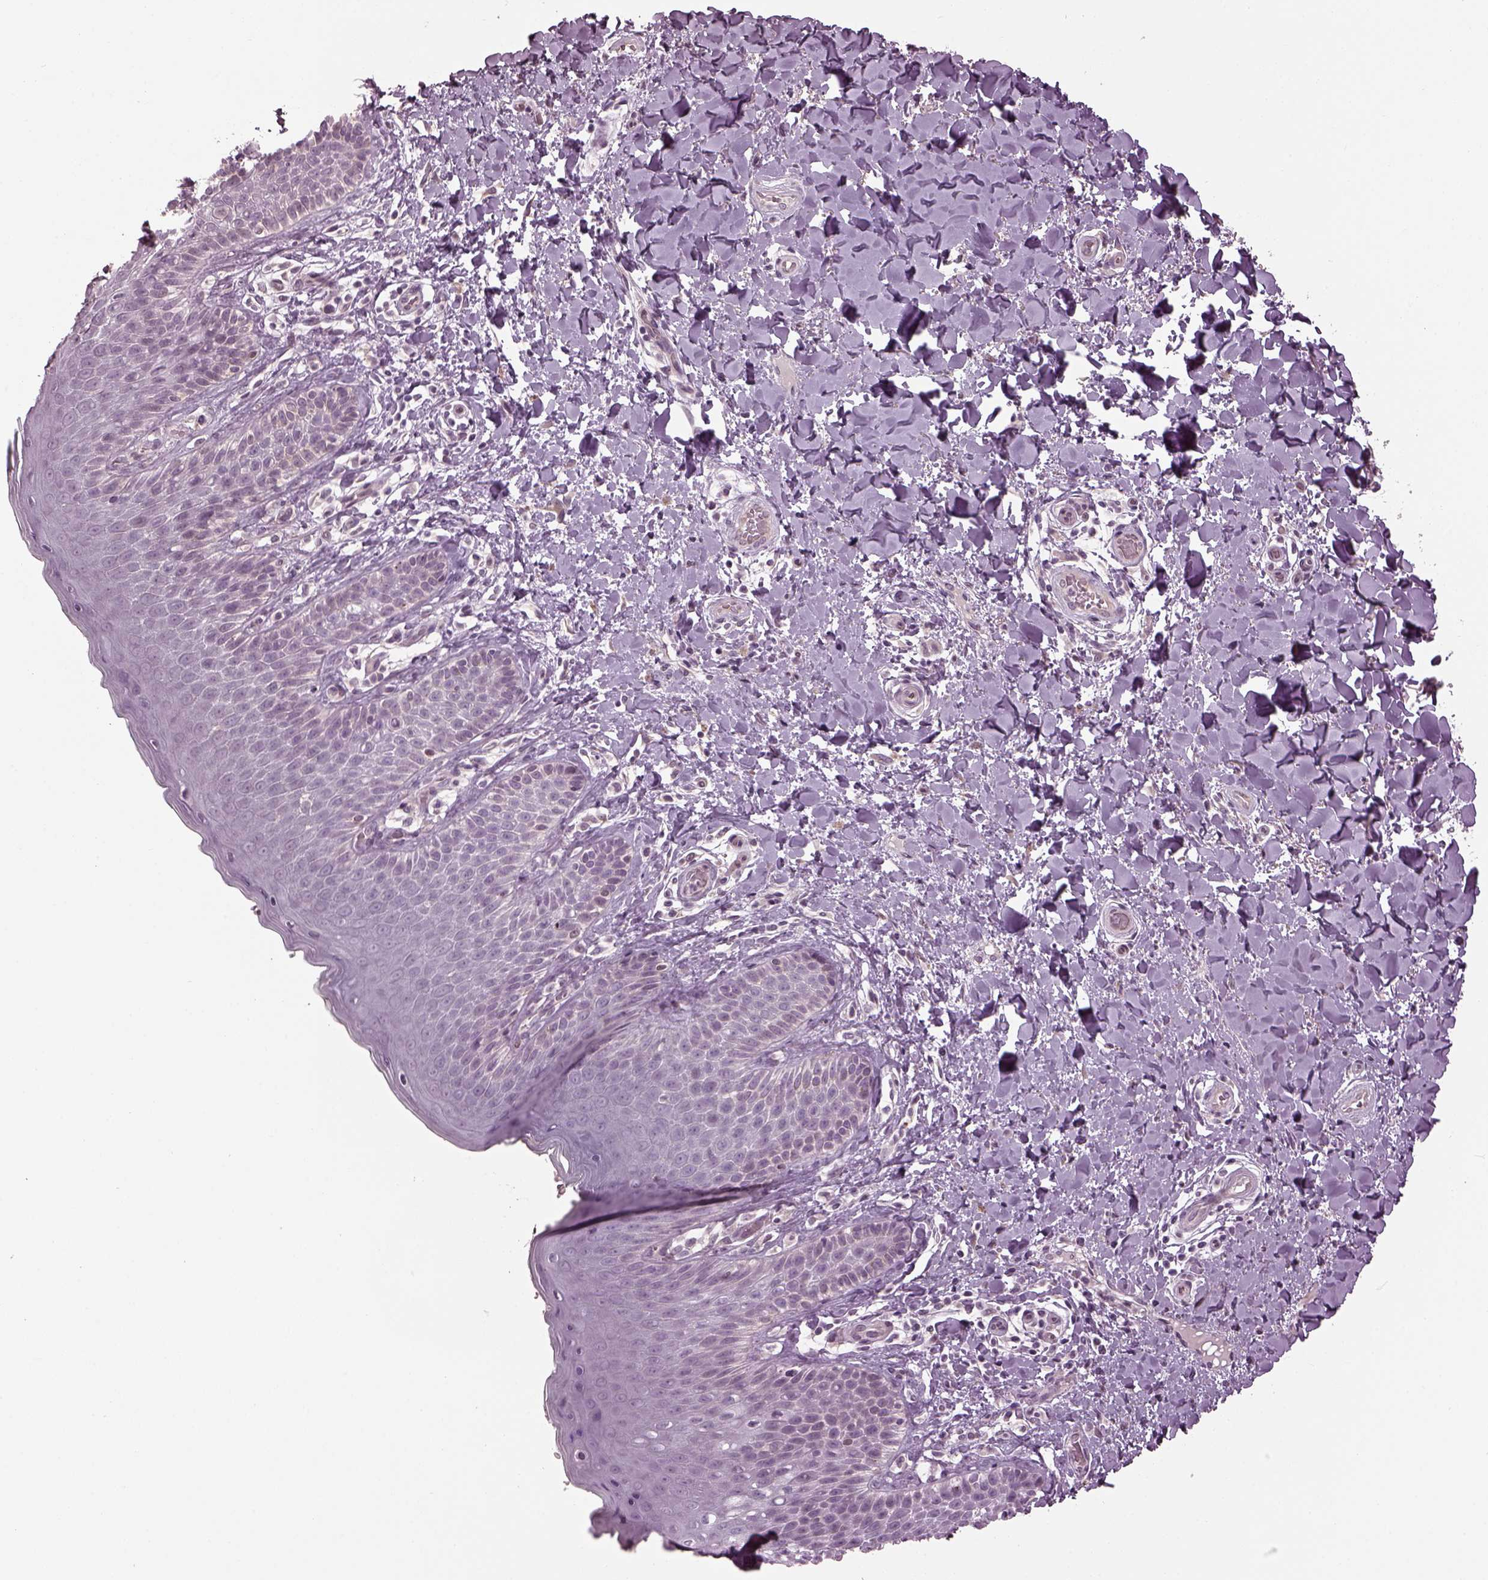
{"staining": {"intensity": "negative", "quantity": "none", "location": "none"}, "tissue": "skin", "cell_type": "Epidermal cells", "image_type": "normal", "snomed": [{"axis": "morphology", "description": "Normal tissue, NOS"}, {"axis": "topography", "description": "Anal"}], "caption": "An immunohistochemistry image of normal skin is shown. There is no staining in epidermal cells of skin. Nuclei are stained in blue.", "gene": "GAL", "patient": {"sex": "male", "age": 36}}